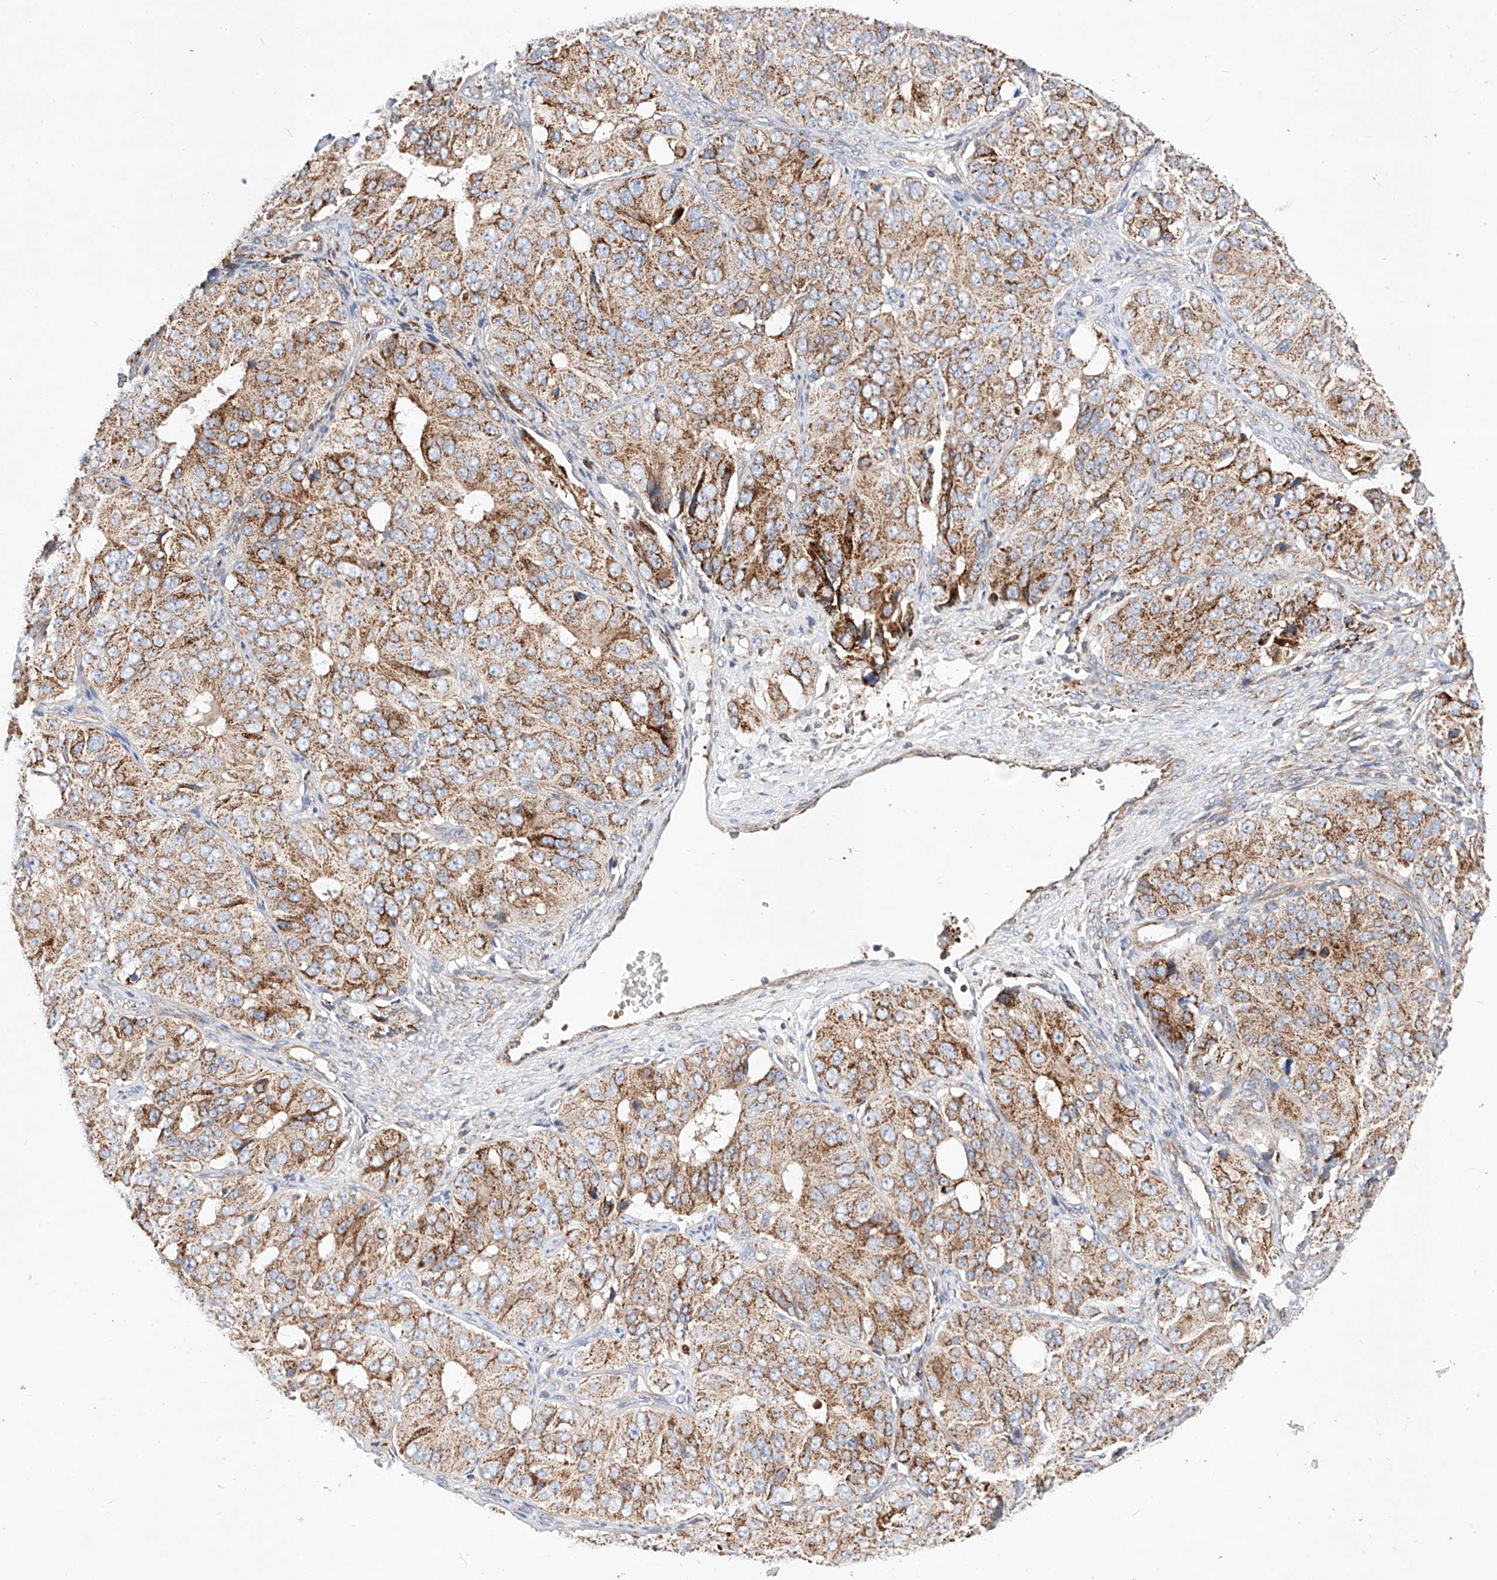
{"staining": {"intensity": "moderate", "quantity": ">75%", "location": "cytoplasmic/membranous"}, "tissue": "ovarian cancer", "cell_type": "Tumor cells", "image_type": "cancer", "snomed": [{"axis": "morphology", "description": "Carcinoma, endometroid"}, {"axis": "topography", "description": "Ovary"}], "caption": "Immunohistochemical staining of endometroid carcinoma (ovarian) reveals moderate cytoplasmic/membranous protein staining in about >75% of tumor cells.", "gene": "NR1D1", "patient": {"sex": "female", "age": 51}}